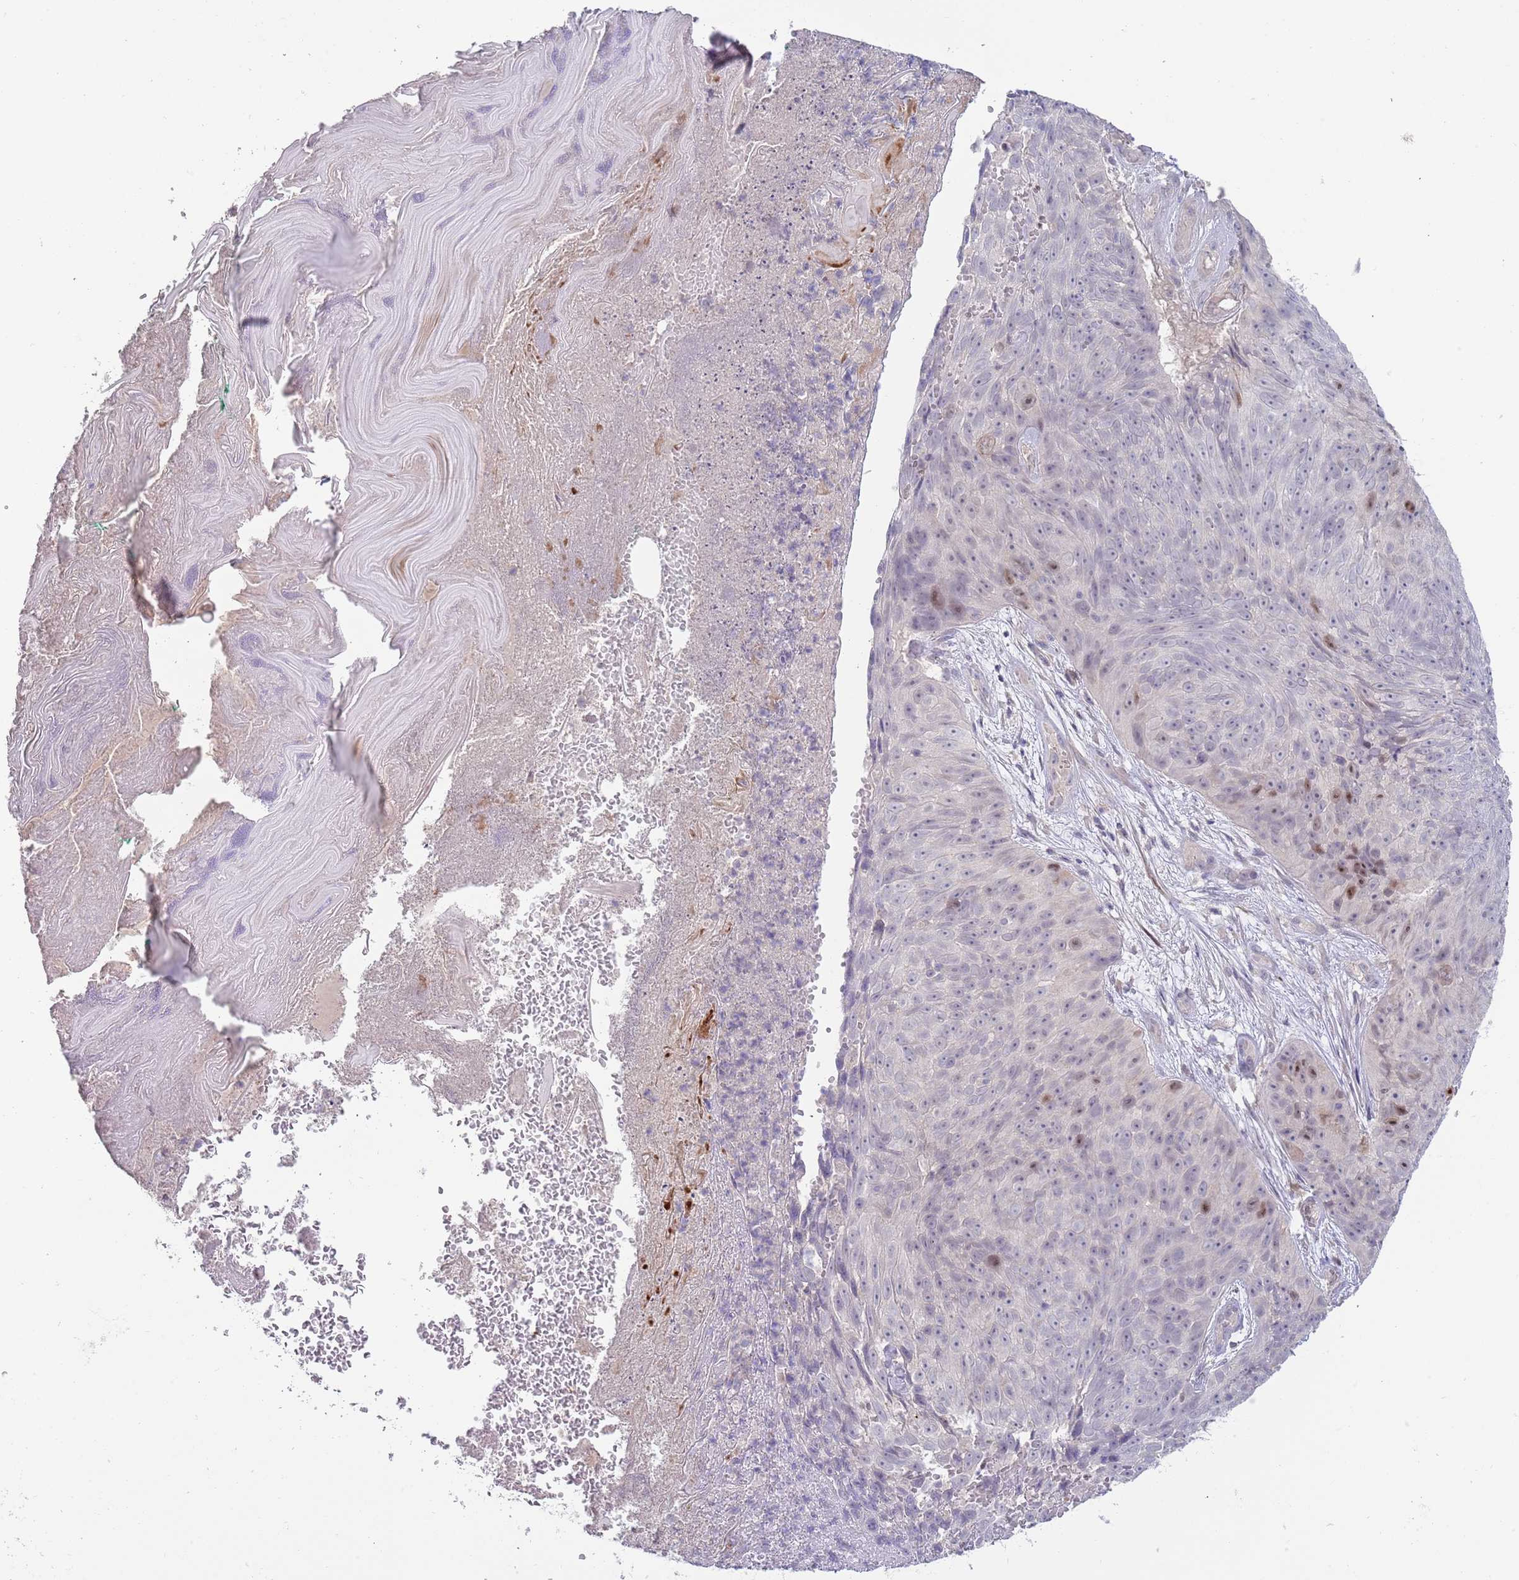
{"staining": {"intensity": "strong", "quantity": "<25%", "location": "nuclear"}, "tissue": "skin cancer", "cell_type": "Tumor cells", "image_type": "cancer", "snomed": [{"axis": "morphology", "description": "Squamous cell carcinoma, NOS"}, {"axis": "topography", "description": "Skin"}], "caption": "Immunohistochemistry (IHC) of skin cancer (squamous cell carcinoma) demonstrates medium levels of strong nuclear expression in approximately <25% of tumor cells.", "gene": "PIMREG", "patient": {"sex": "female", "age": 87}}